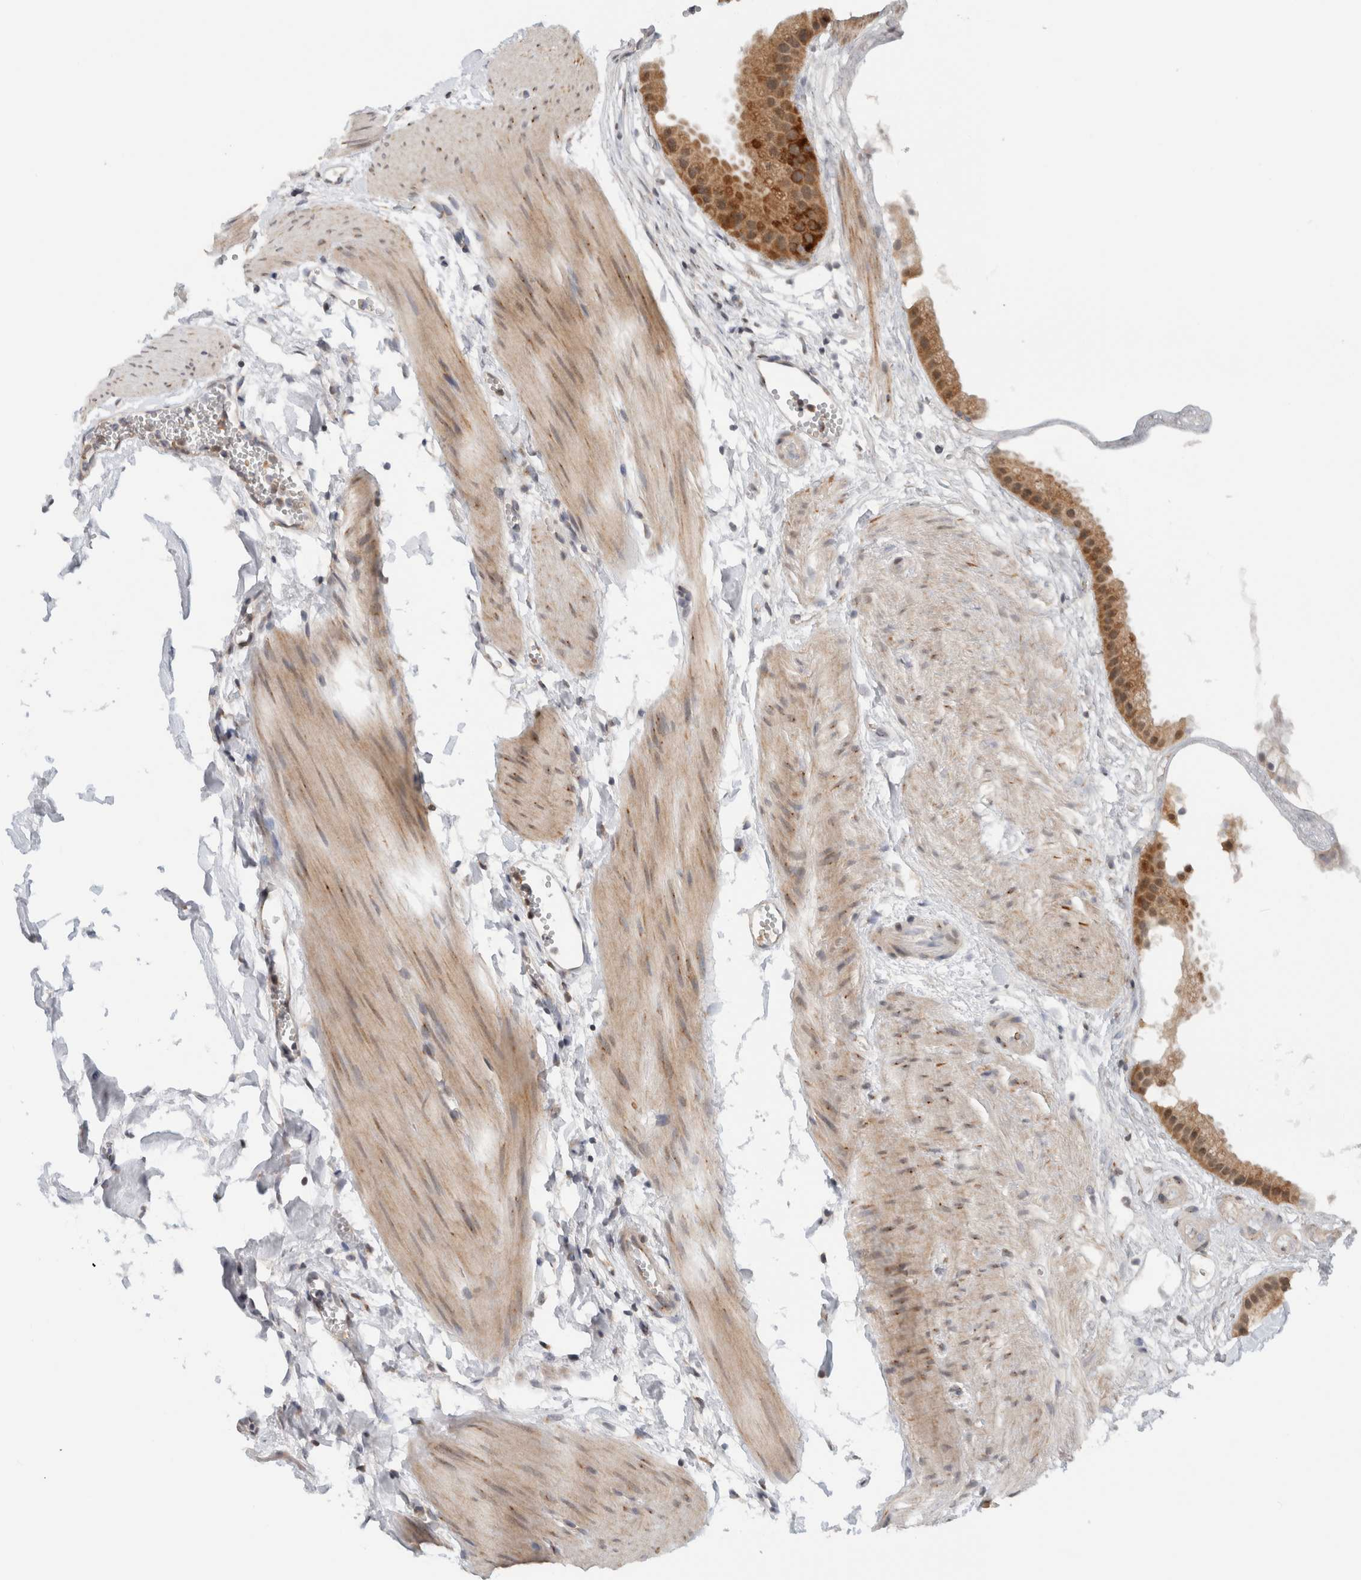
{"staining": {"intensity": "strong", "quantity": ">75%", "location": "cytoplasmic/membranous"}, "tissue": "gallbladder", "cell_type": "Glandular cells", "image_type": "normal", "snomed": [{"axis": "morphology", "description": "Normal tissue, NOS"}, {"axis": "topography", "description": "Gallbladder"}], "caption": "There is high levels of strong cytoplasmic/membranous staining in glandular cells of unremarkable gallbladder, as demonstrated by immunohistochemical staining (brown color).", "gene": "CMC2", "patient": {"sex": "female", "age": 64}}